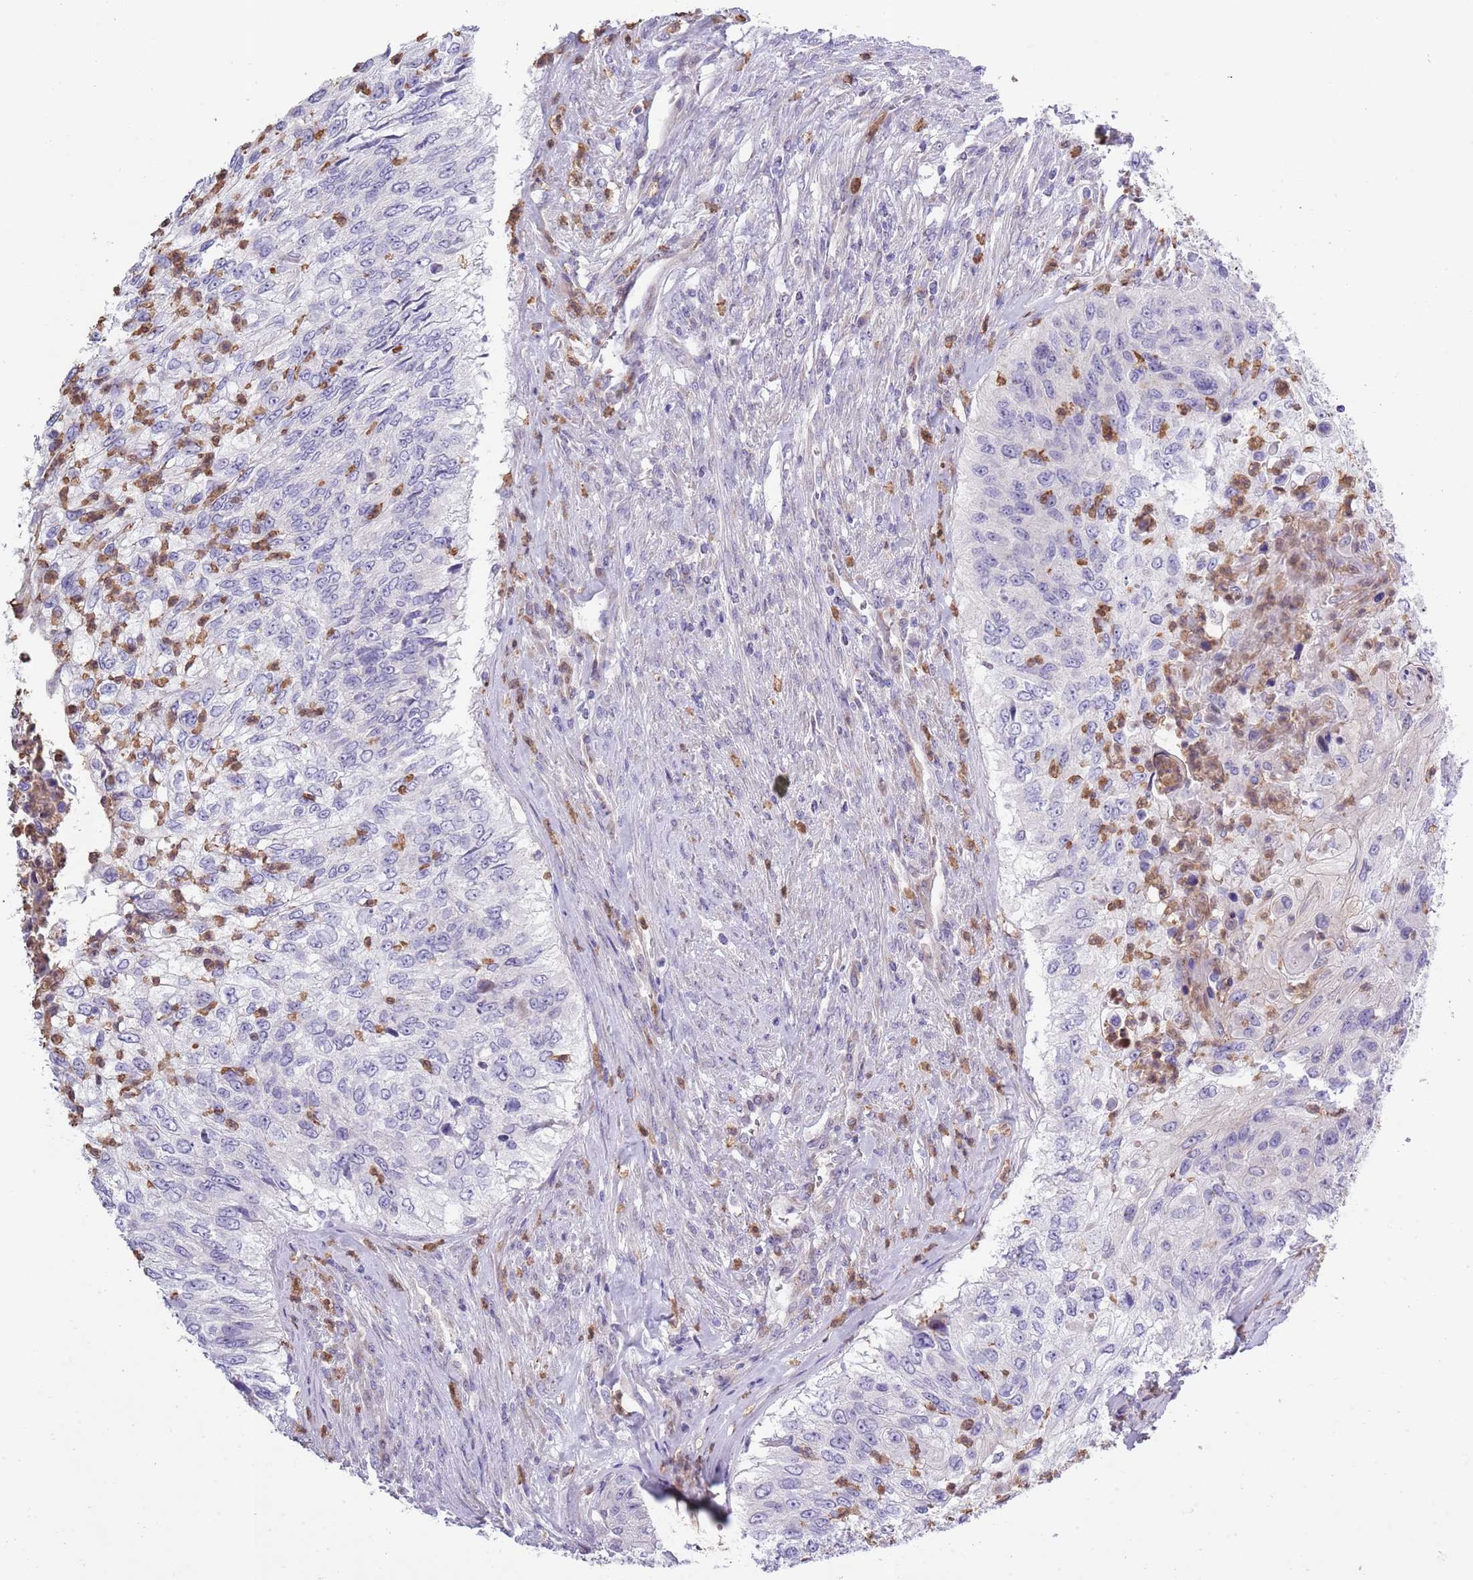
{"staining": {"intensity": "negative", "quantity": "none", "location": "none"}, "tissue": "urothelial cancer", "cell_type": "Tumor cells", "image_type": "cancer", "snomed": [{"axis": "morphology", "description": "Urothelial carcinoma, High grade"}, {"axis": "topography", "description": "Urinary bladder"}], "caption": "Immunohistochemistry (IHC) photomicrograph of neoplastic tissue: high-grade urothelial carcinoma stained with DAB displays no significant protein expression in tumor cells.", "gene": "ZFP2", "patient": {"sex": "female", "age": 60}}